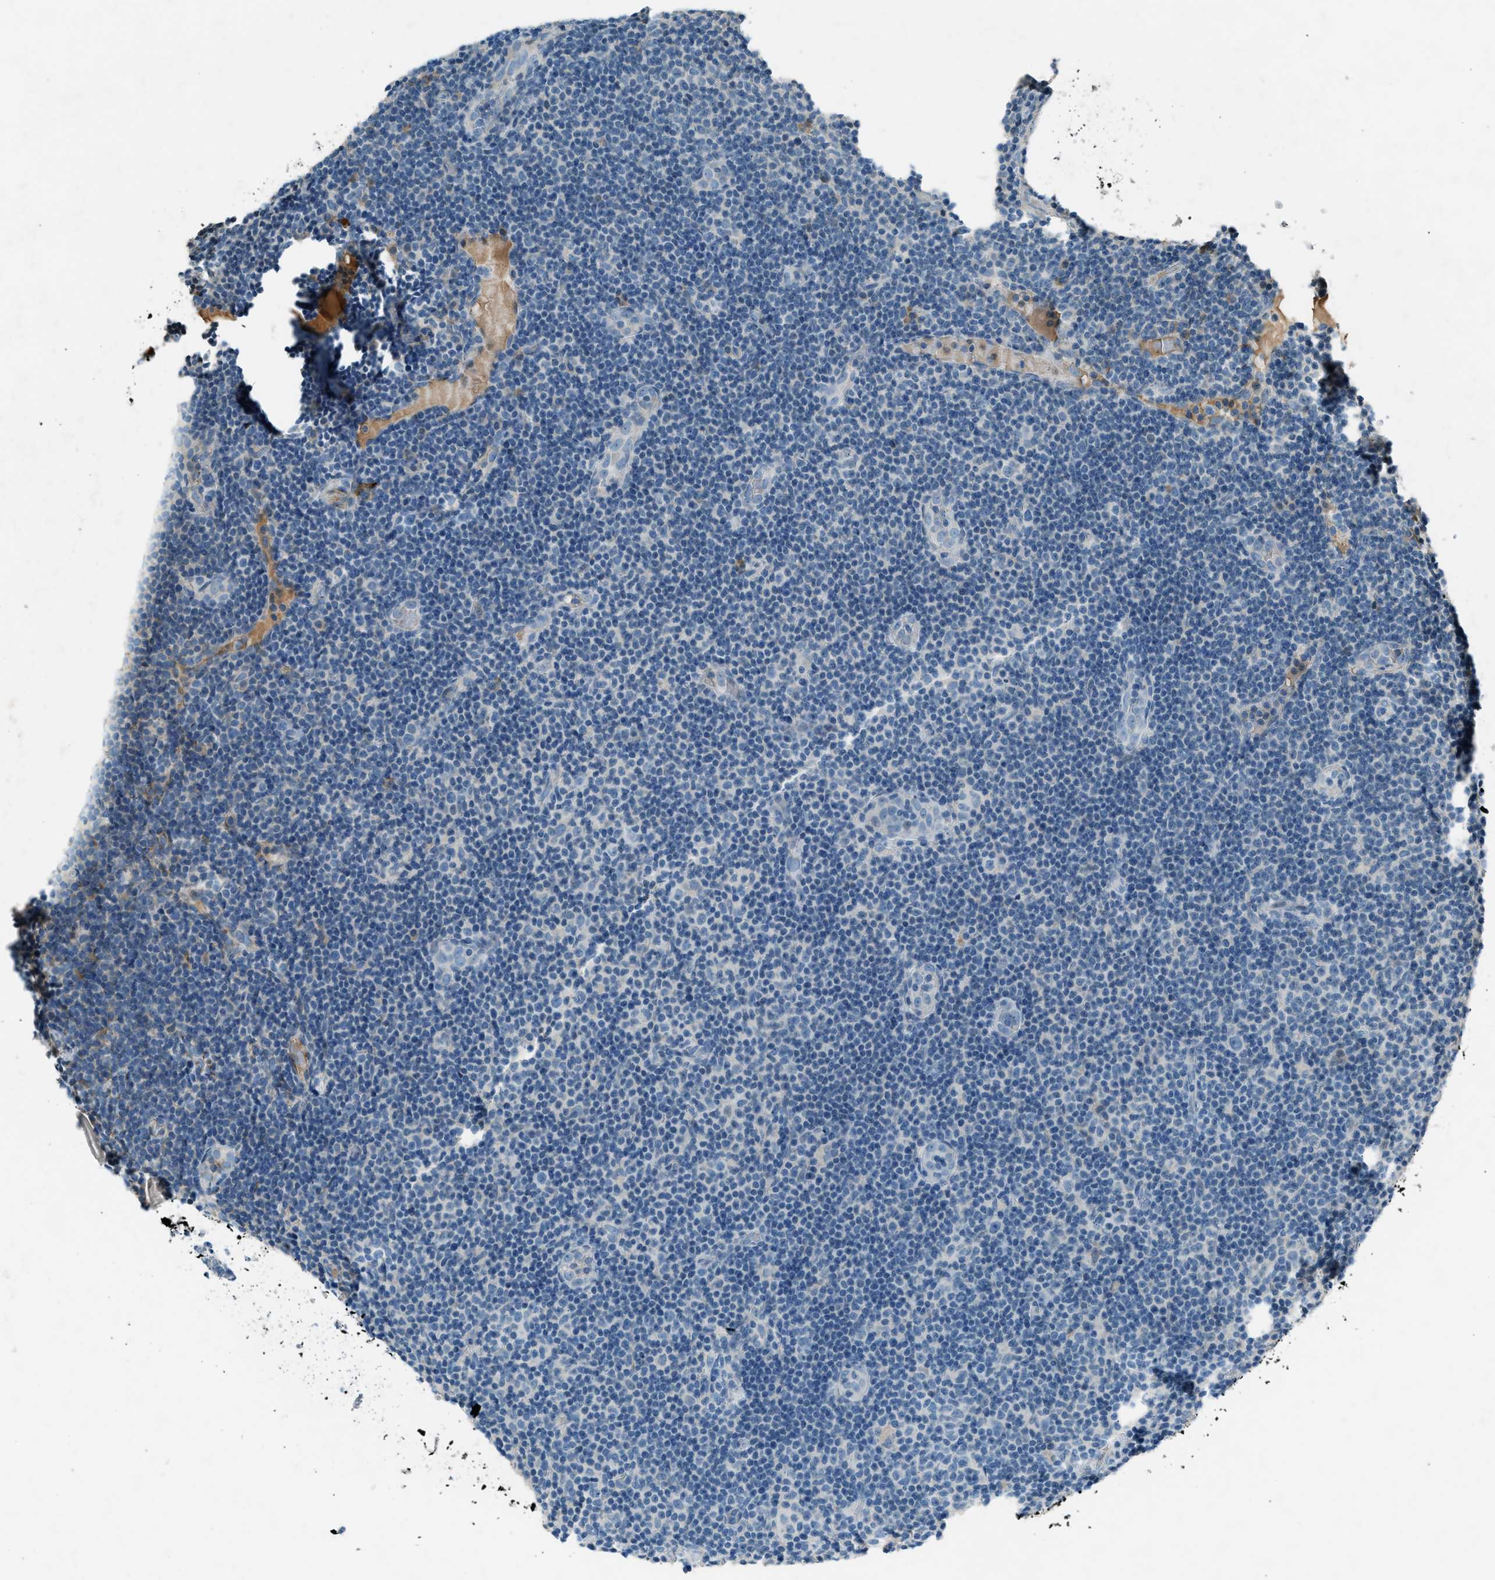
{"staining": {"intensity": "negative", "quantity": "none", "location": "none"}, "tissue": "lymphoma", "cell_type": "Tumor cells", "image_type": "cancer", "snomed": [{"axis": "morphology", "description": "Malignant lymphoma, non-Hodgkin's type, Low grade"}, {"axis": "topography", "description": "Lymph node"}], "caption": "A photomicrograph of human lymphoma is negative for staining in tumor cells. The staining is performed using DAB brown chromogen with nuclei counter-stained in using hematoxylin.", "gene": "FBLN2", "patient": {"sex": "male", "age": 83}}